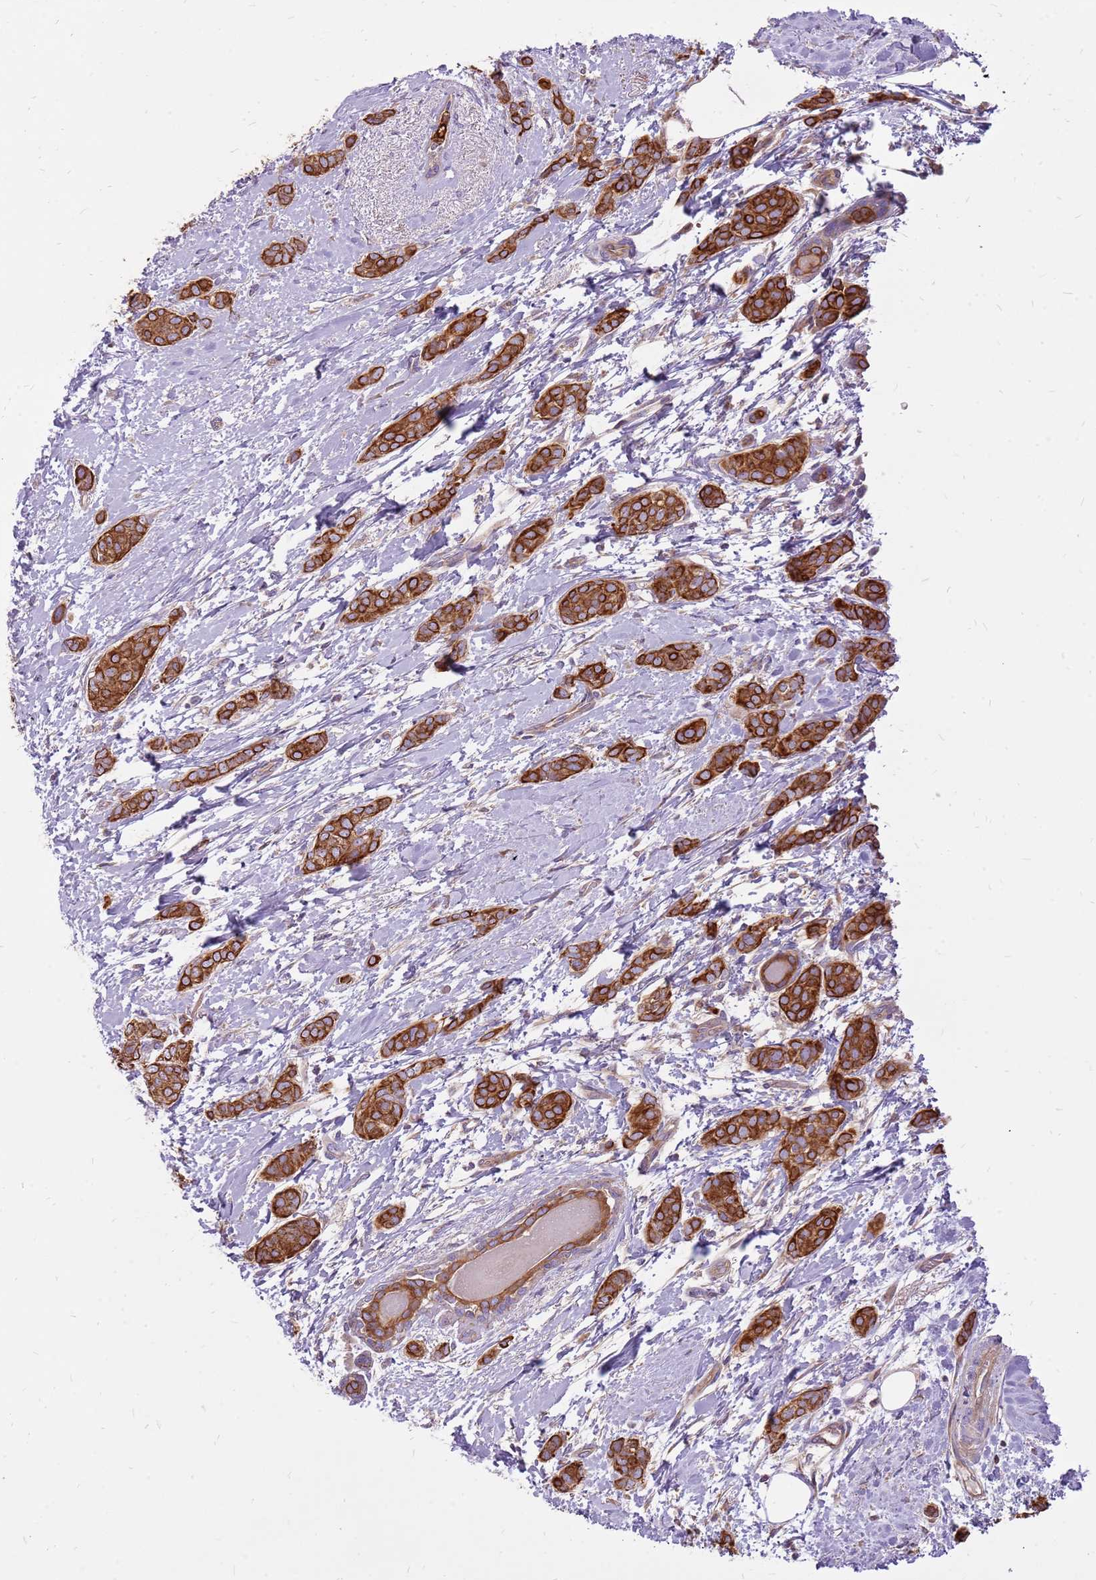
{"staining": {"intensity": "strong", "quantity": ">75%", "location": "cytoplasmic/membranous"}, "tissue": "breast cancer", "cell_type": "Tumor cells", "image_type": "cancer", "snomed": [{"axis": "morphology", "description": "Duct carcinoma"}, {"axis": "topography", "description": "Breast"}], "caption": "Protein expression analysis of intraductal carcinoma (breast) shows strong cytoplasmic/membranous positivity in approximately >75% of tumor cells.", "gene": "WASHC4", "patient": {"sex": "female", "age": 72}}